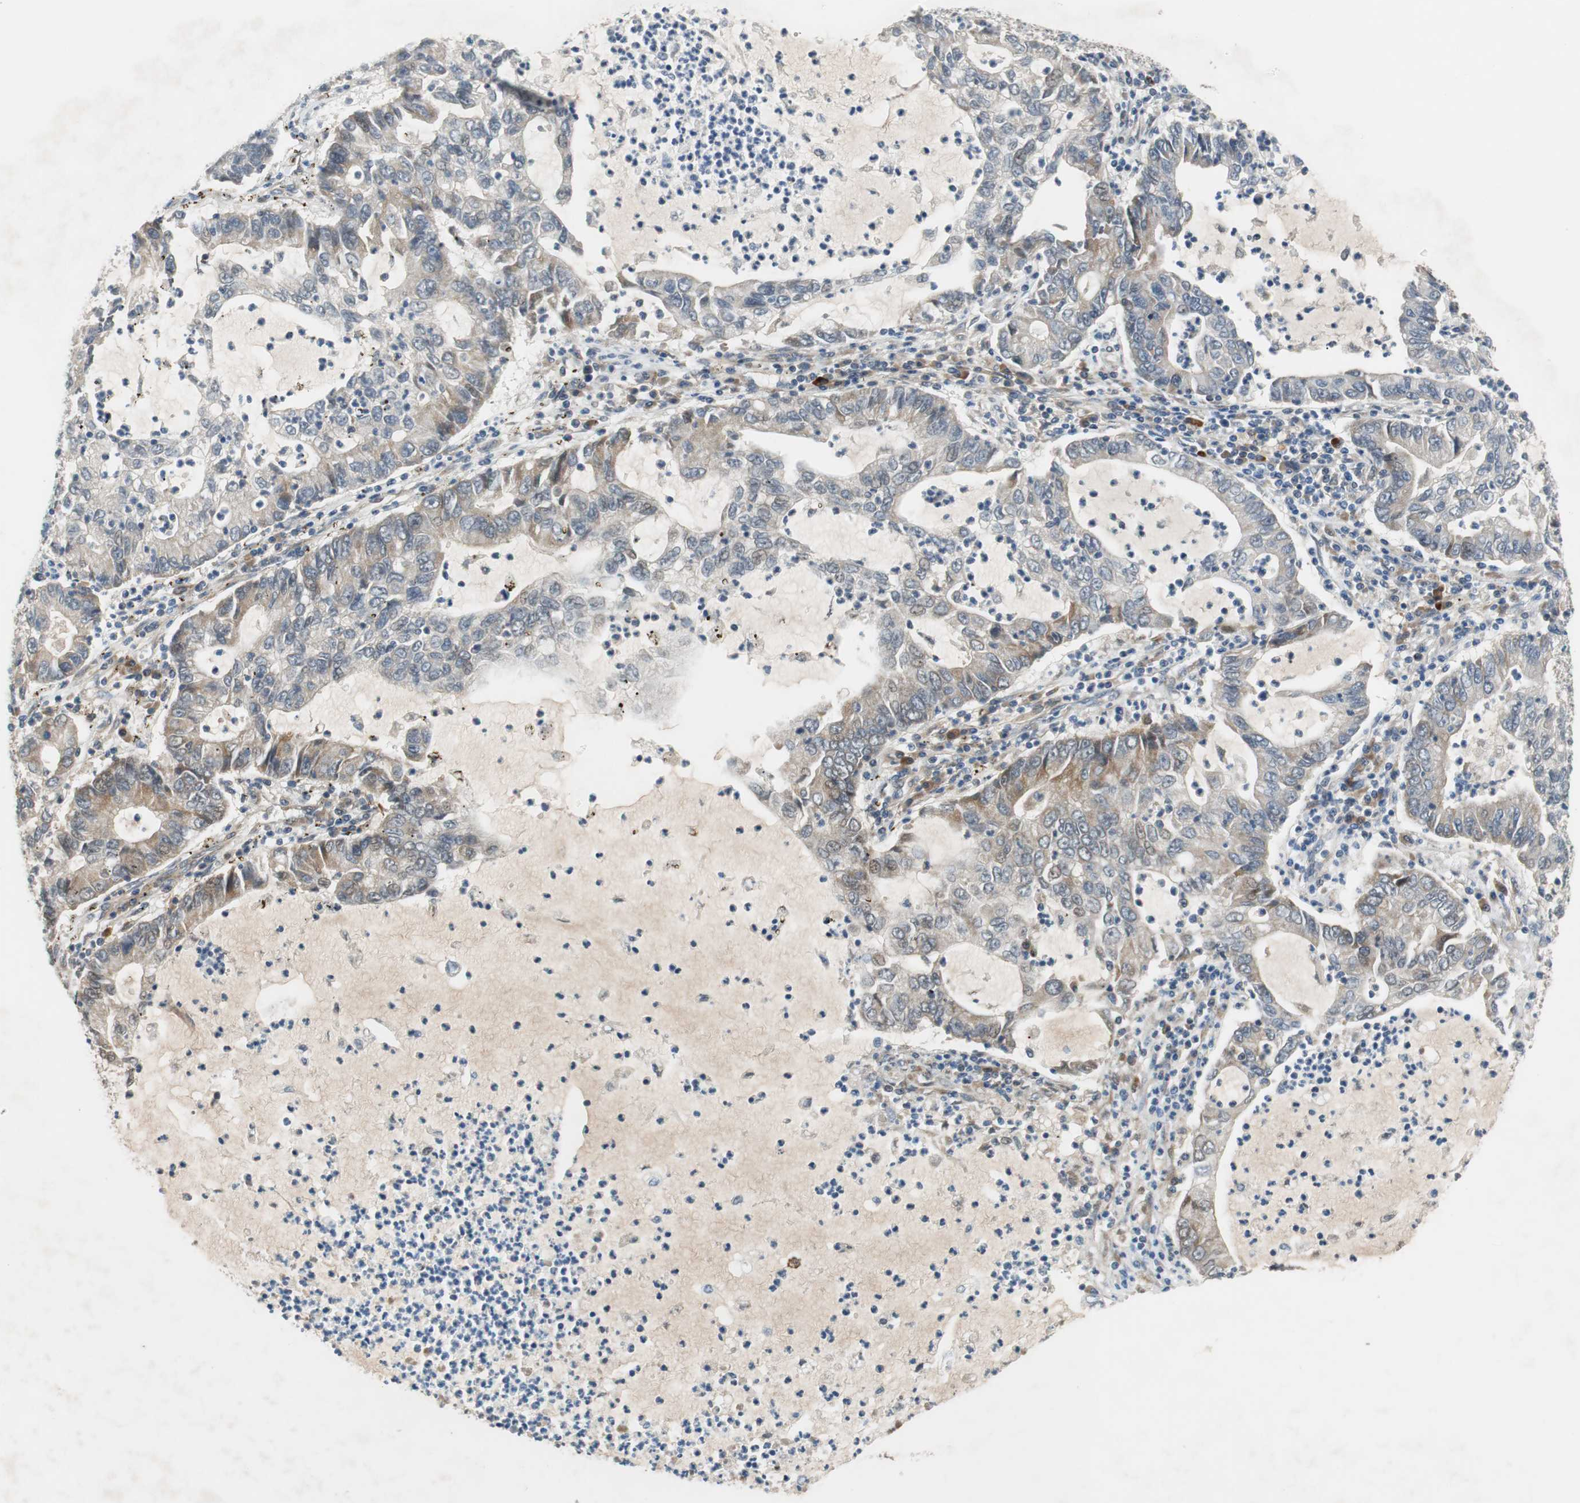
{"staining": {"intensity": "moderate", "quantity": "<25%", "location": "cytoplasmic/membranous"}, "tissue": "lung cancer", "cell_type": "Tumor cells", "image_type": "cancer", "snomed": [{"axis": "morphology", "description": "Adenocarcinoma, NOS"}, {"axis": "topography", "description": "Lung"}], "caption": "Lung cancer (adenocarcinoma) stained with a protein marker exhibits moderate staining in tumor cells.", "gene": "COL12A1", "patient": {"sex": "female", "age": 51}}